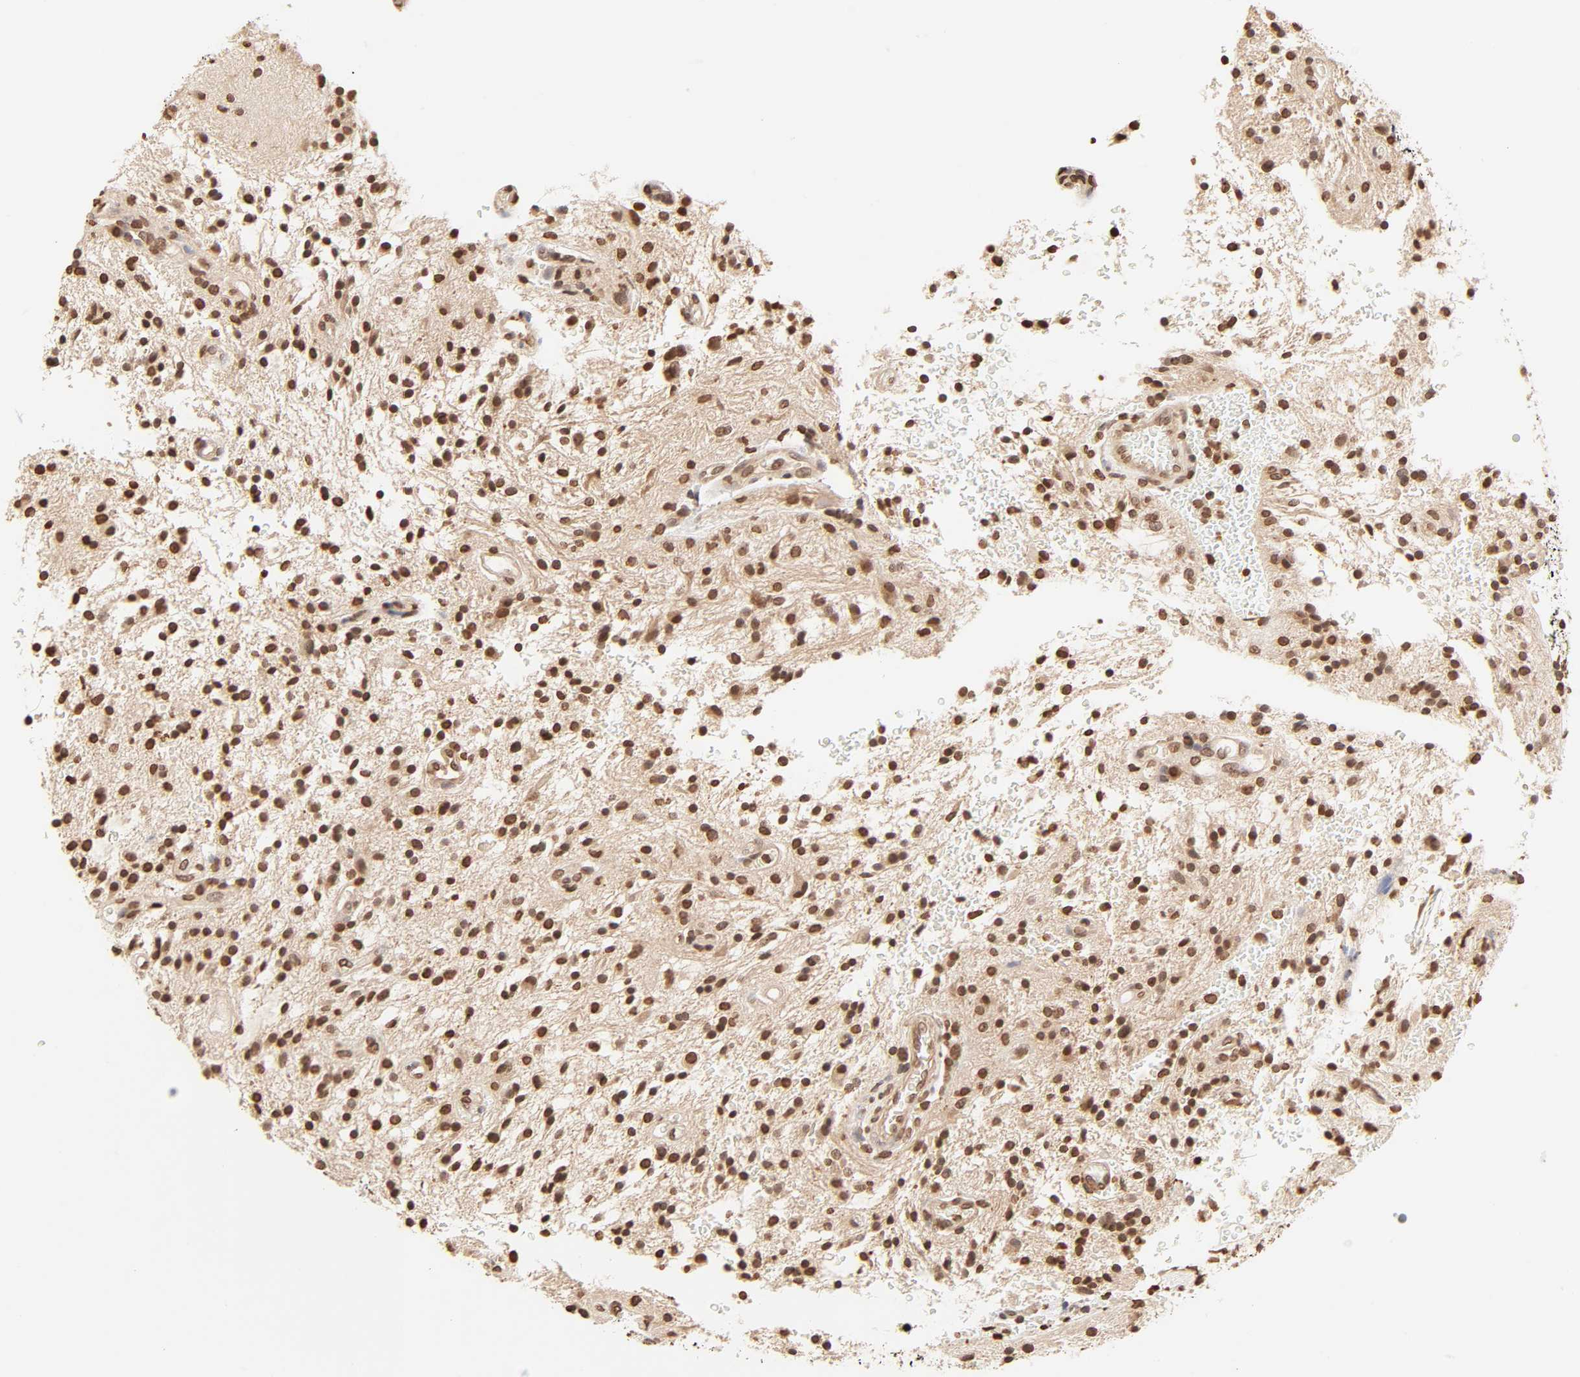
{"staining": {"intensity": "strong", "quantity": ">75%", "location": "cytoplasmic/membranous,nuclear"}, "tissue": "glioma", "cell_type": "Tumor cells", "image_type": "cancer", "snomed": [{"axis": "morphology", "description": "Glioma, malignant, NOS"}, {"axis": "topography", "description": "Cerebellum"}], "caption": "High-magnification brightfield microscopy of glioma stained with DAB (3,3'-diaminobenzidine) (brown) and counterstained with hematoxylin (blue). tumor cells exhibit strong cytoplasmic/membranous and nuclear positivity is present in about>75% of cells.", "gene": "TBL1X", "patient": {"sex": "female", "age": 10}}